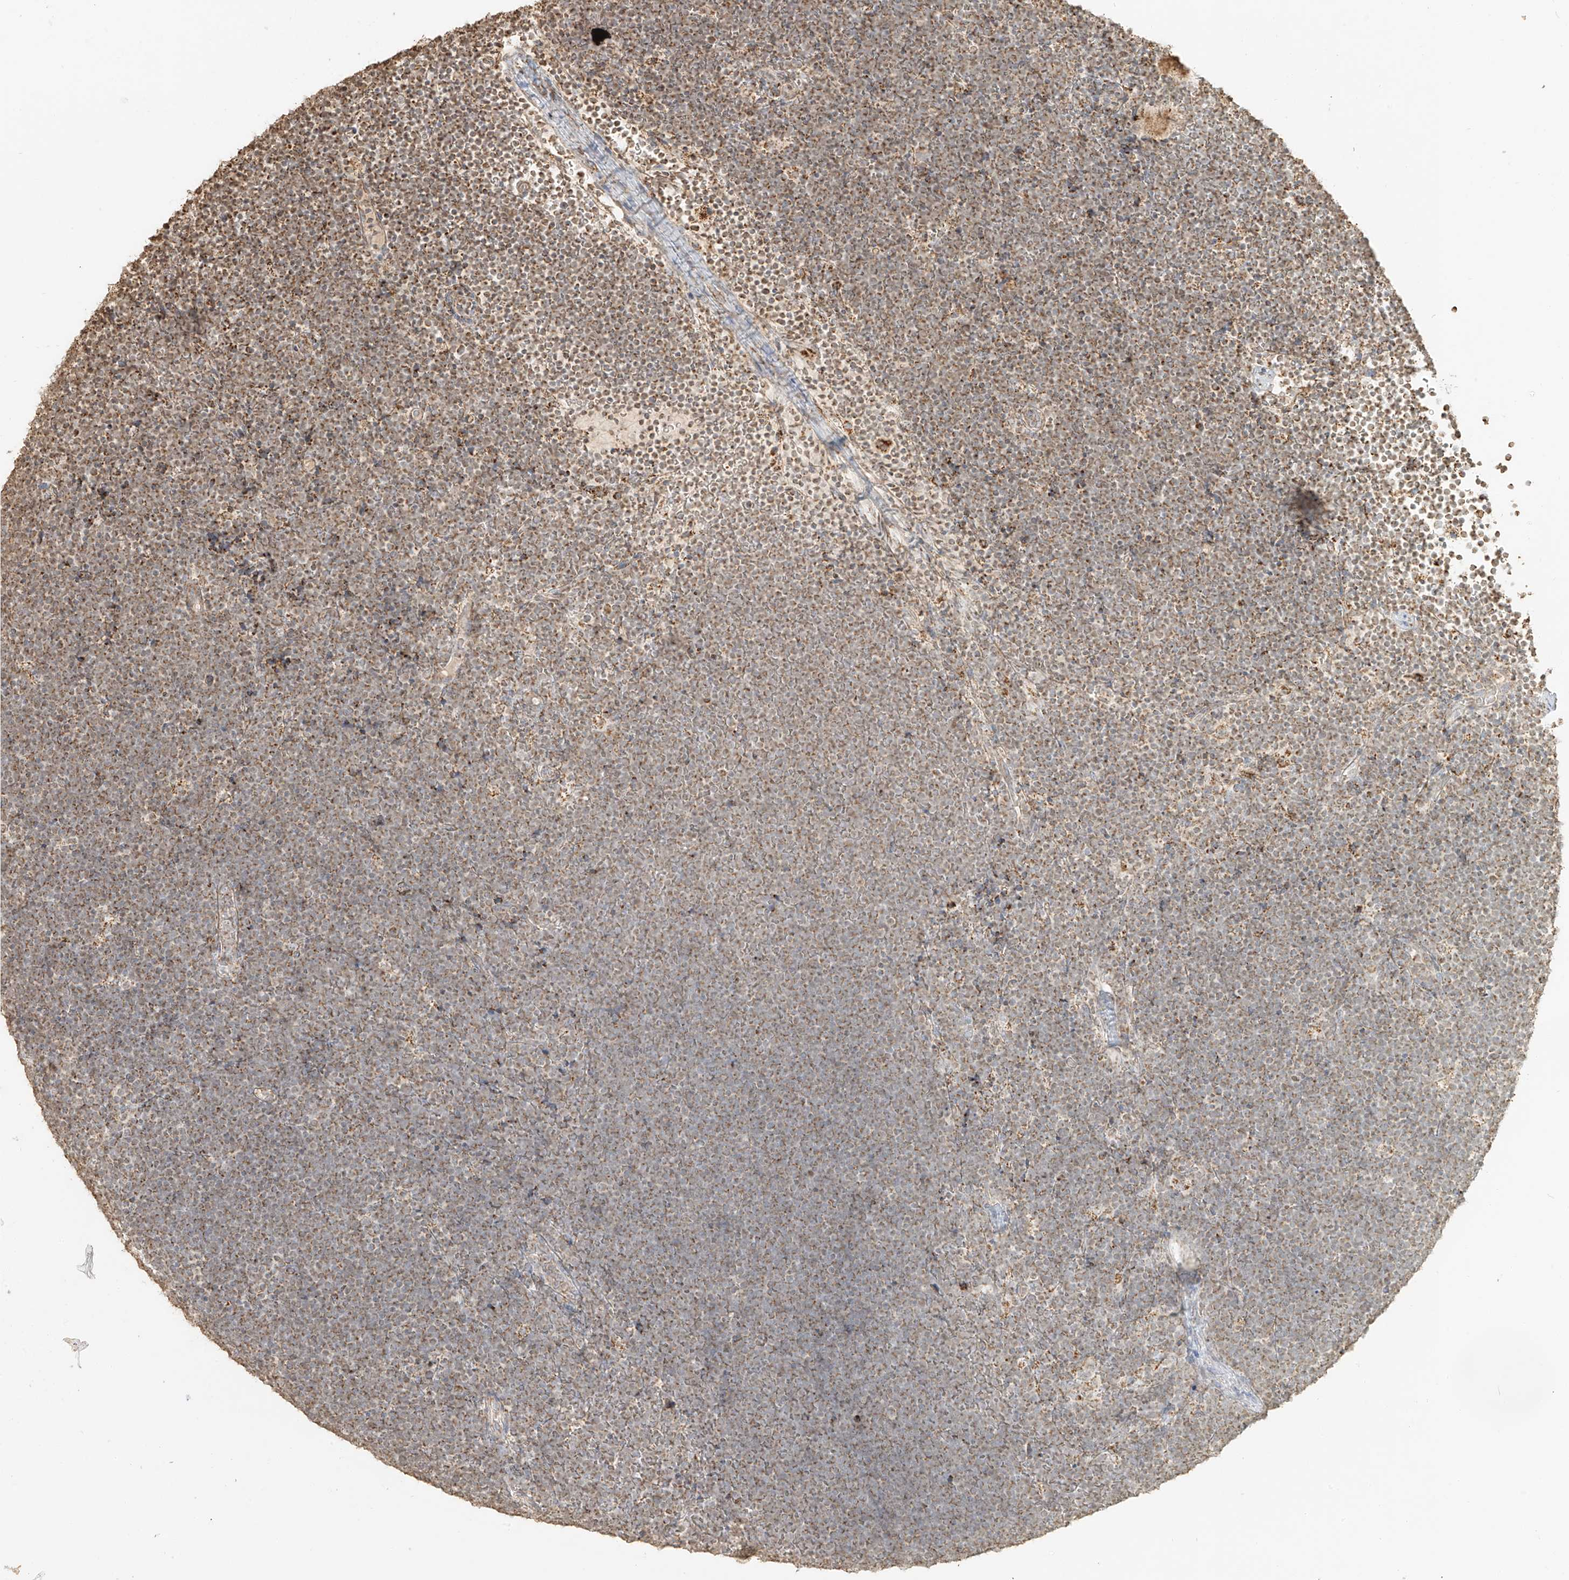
{"staining": {"intensity": "moderate", "quantity": "25%-75%", "location": "cytoplasmic/membranous"}, "tissue": "lymphoma", "cell_type": "Tumor cells", "image_type": "cancer", "snomed": [{"axis": "morphology", "description": "Malignant lymphoma, non-Hodgkin's type, High grade"}, {"axis": "topography", "description": "Lymph node"}], "caption": "Immunohistochemical staining of human lymphoma shows medium levels of moderate cytoplasmic/membranous protein staining in about 25%-75% of tumor cells. (IHC, brightfield microscopy, high magnification).", "gene": "MIPEP", "patient": {"sex": "male", "age": 13}}